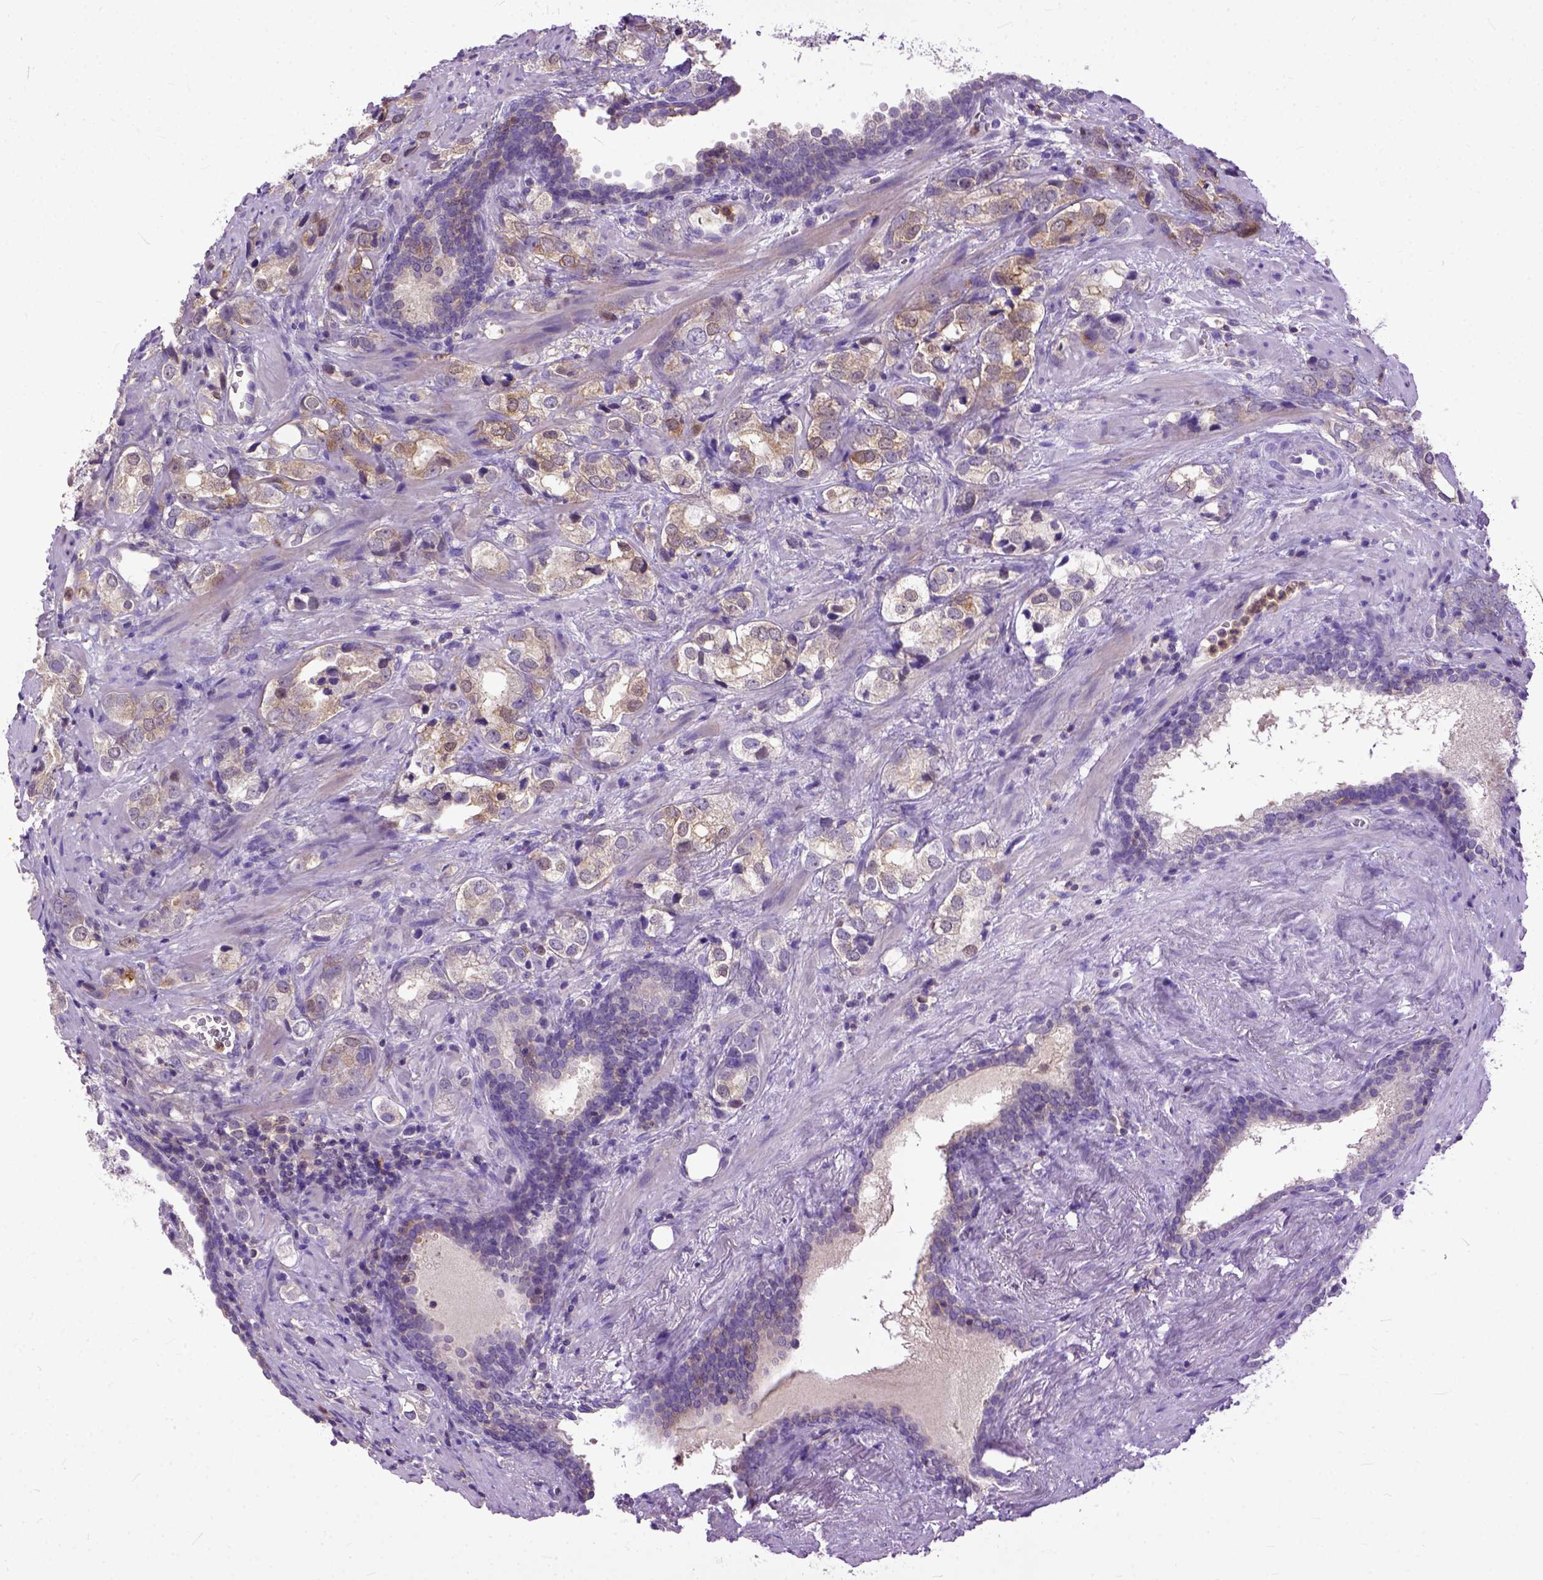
{"staining": {"intensity": "weak", "quantity": "25%-75%", "location": "cytoplasmic/membranous"}, "tissue": "prostate cancer", "cell_type": "Tumor cells", "image_type": "cancer", "snomed": [{"axis": "morphology", "description": "Adenocarcinoma, NOS"}, {"axis": "topography", "description": "Prostate and seminal vesicle, NOS"}], "caption": "Prostate cancer stained for a protein exhibits weak cytoplasmic/membranous positivity in tumor cells.", "gene": "NAMPT", "patient": {"sex": "male", "age": 63}}